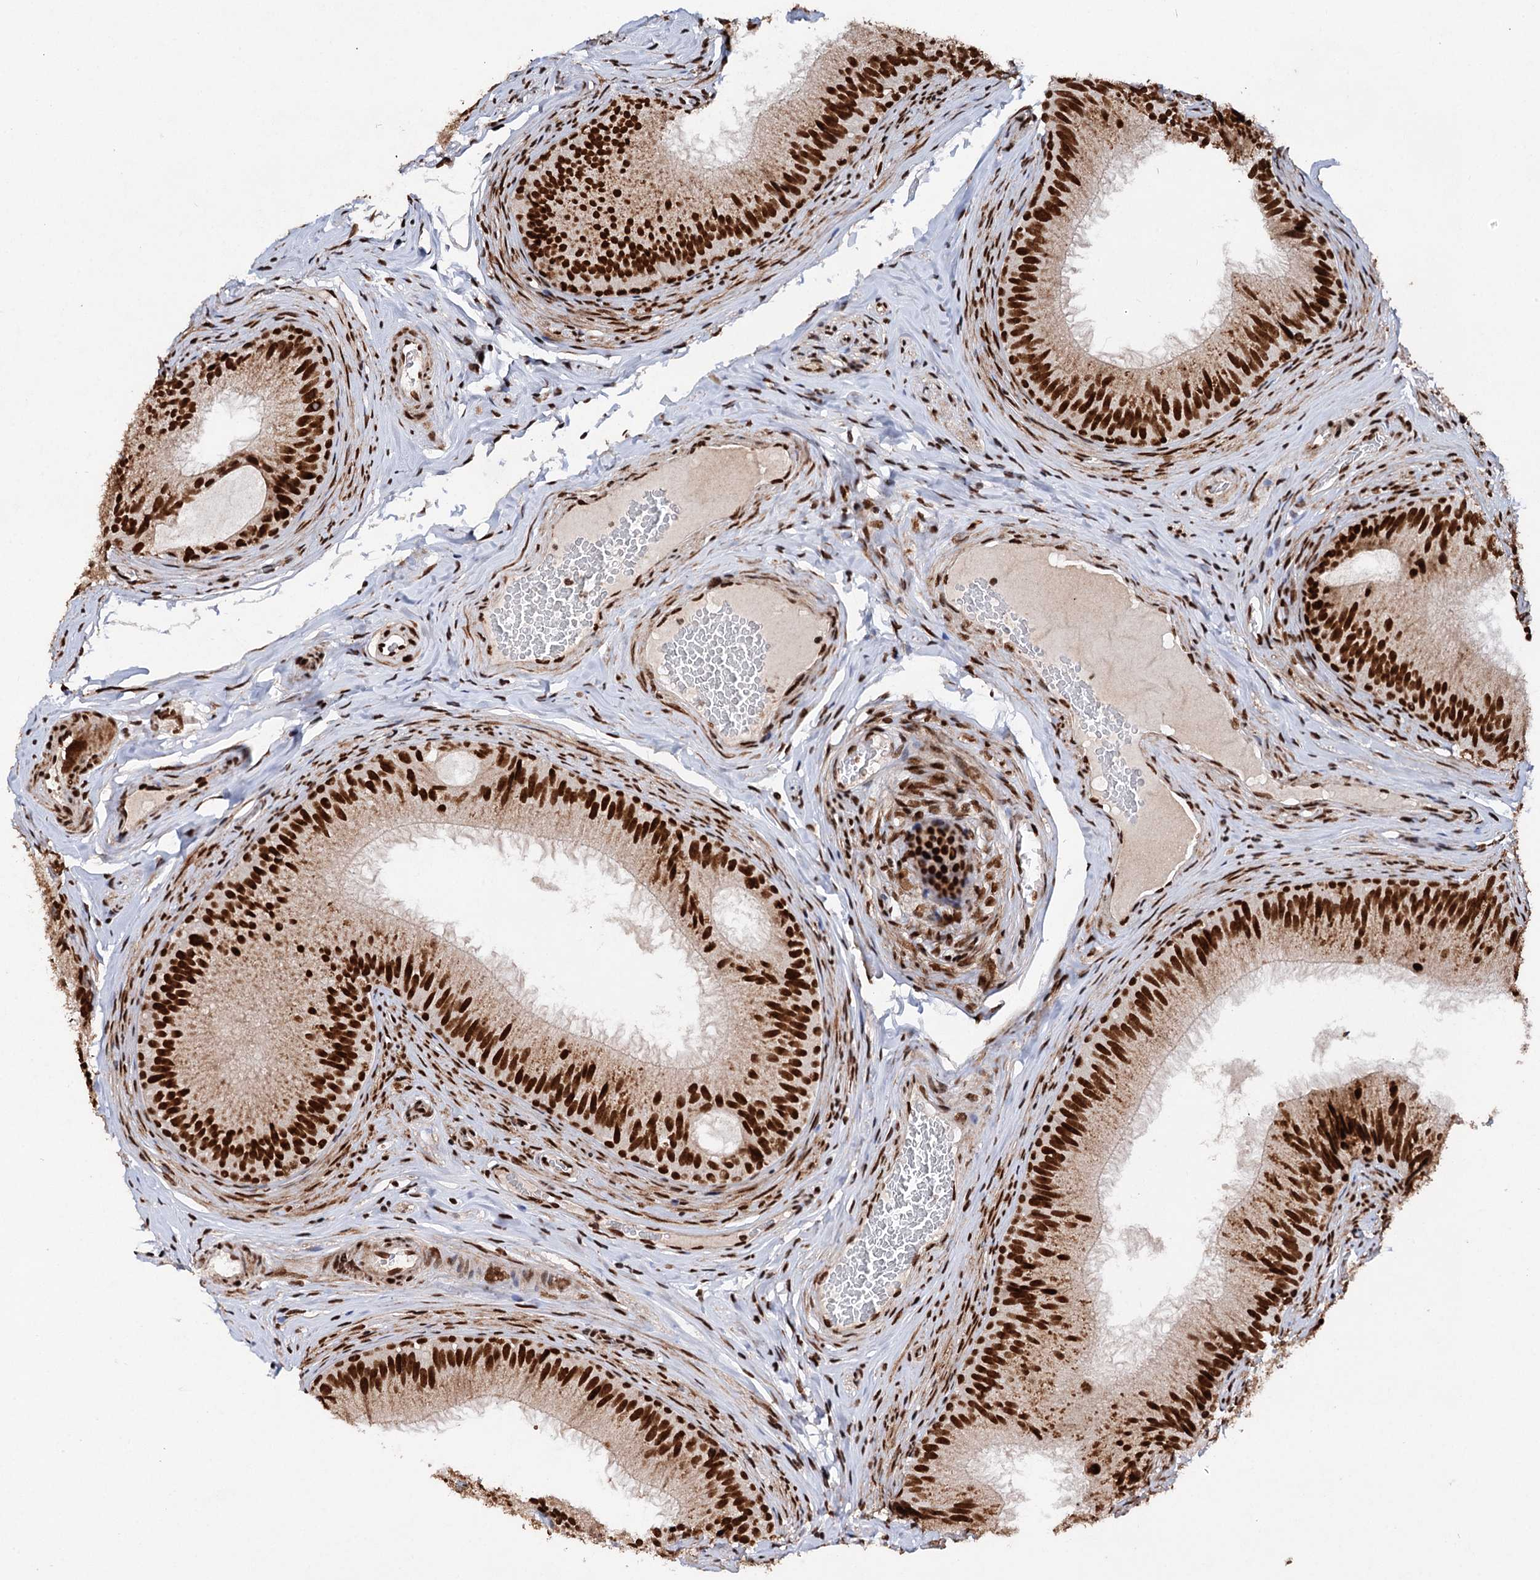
{"staining": {"intensity": "strong", "quantity": ">75%", "location": "nuclear"}, "tissue": "epididymis", "cell_type": "Glandular cells", "image_type": "normal", "snomed": [{"axis": "morphology", "description": "Normal tissue, NOS"}, {"axis": "topography", "description": "Epididymis"}], "caption": "Epididymis stained for a protein (brown) reveals strong nuclear positive expression in about >75% of glandular cells.", "gene": "MATR3", "patient": {"sex": "male", "age": 34}}